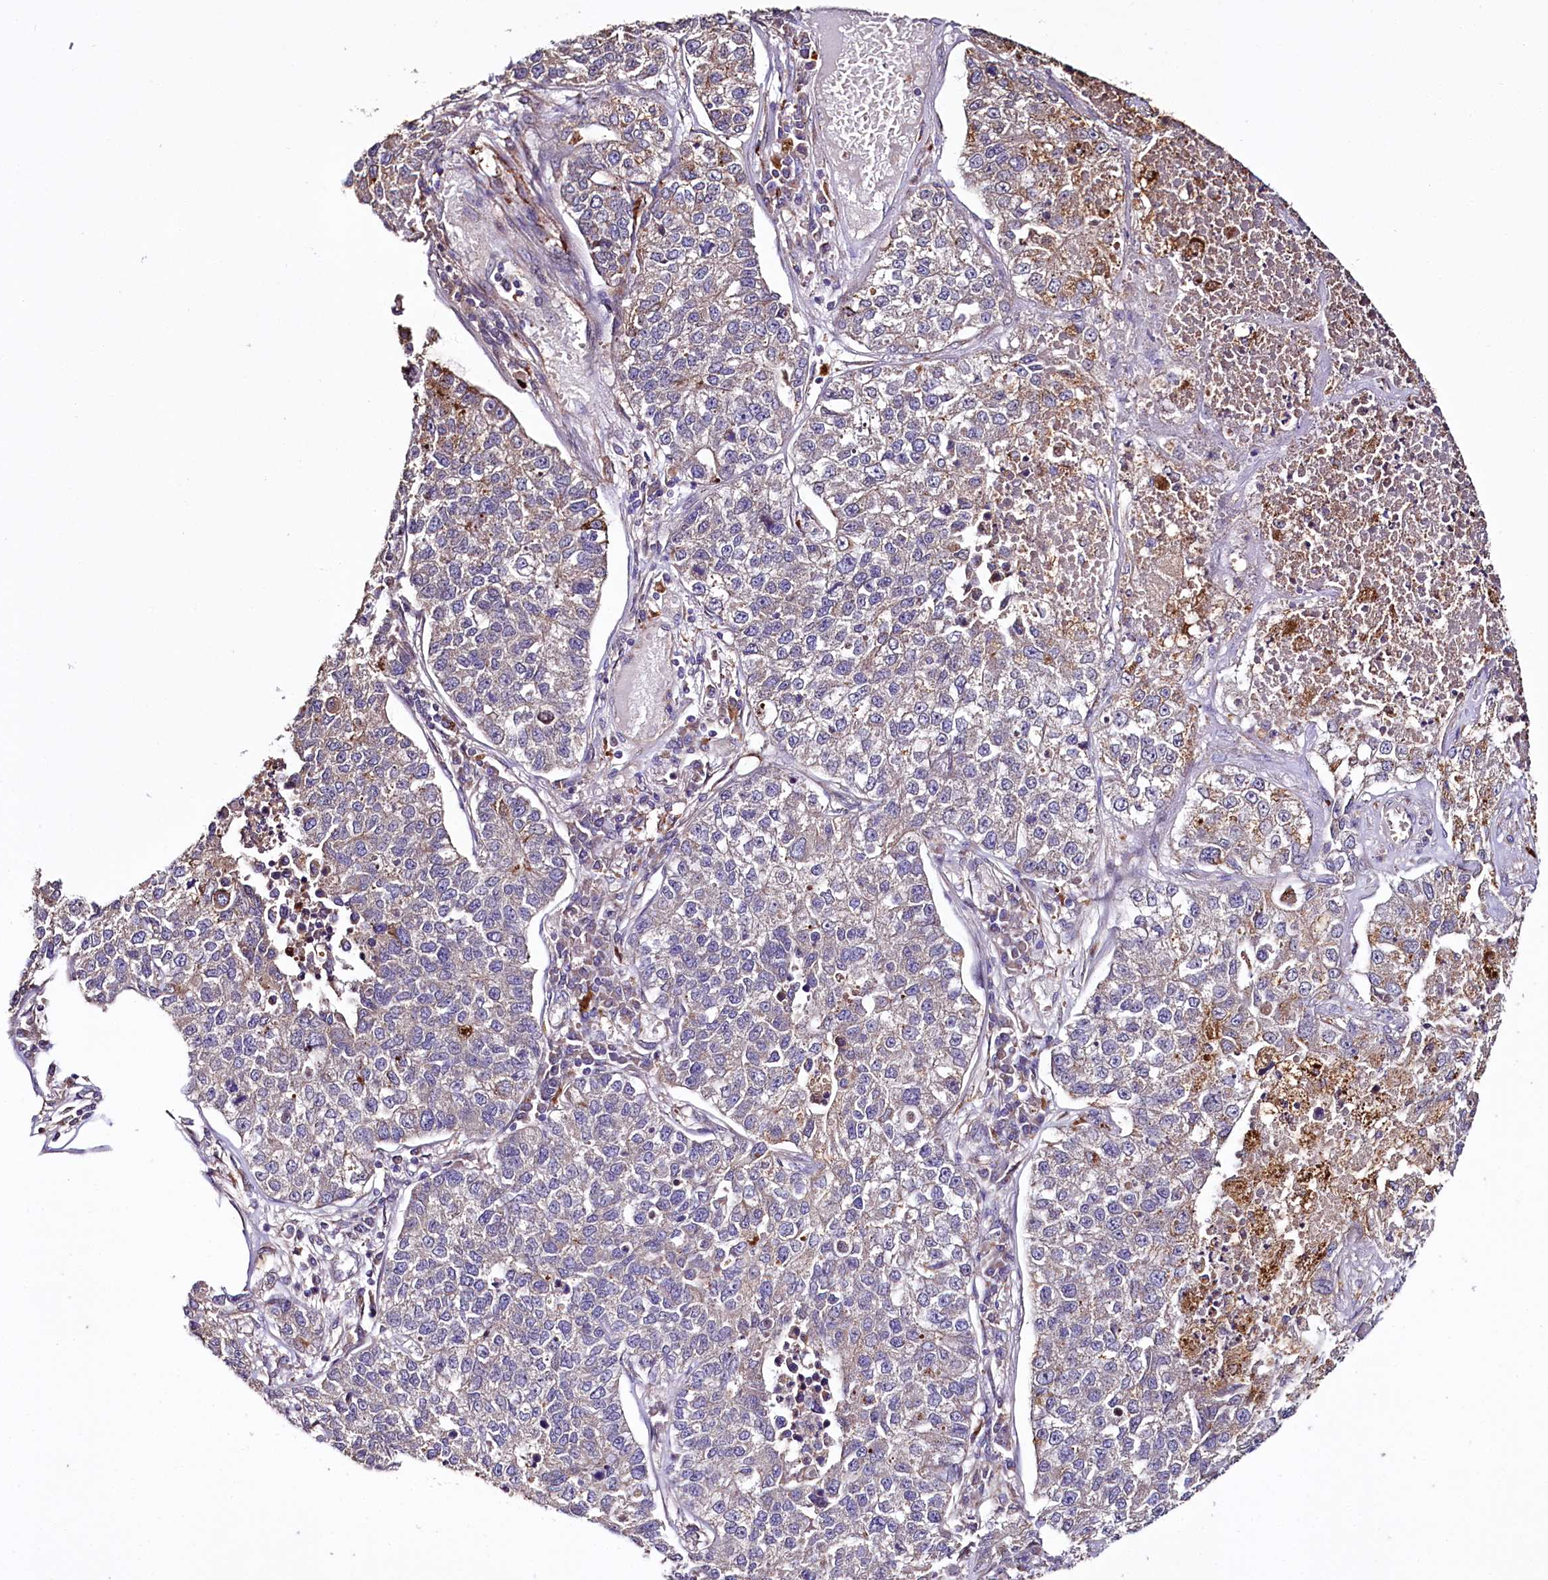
{"staining": {"intensity": "negative", "quantity": "none", "location": "none"}, "tissue": "lung cancer", "cell_type": "Tumor cells", "image_type": "cancer", "snomed": [{"axis": "morphology", "description": "Adenocarcinoma, NOS"}, {"axis": "topography", "description": "Lung"}], "caption": "DAB immunohistochemical staining of human lung cancer shows no significant positivity in tumor cells. (Brightfield microscopy of DAB (3,3'-diaminobenzidine) IHC at high magnification).", "gene": "TTC12", "patient": {"sex": "male", "age": 49}}